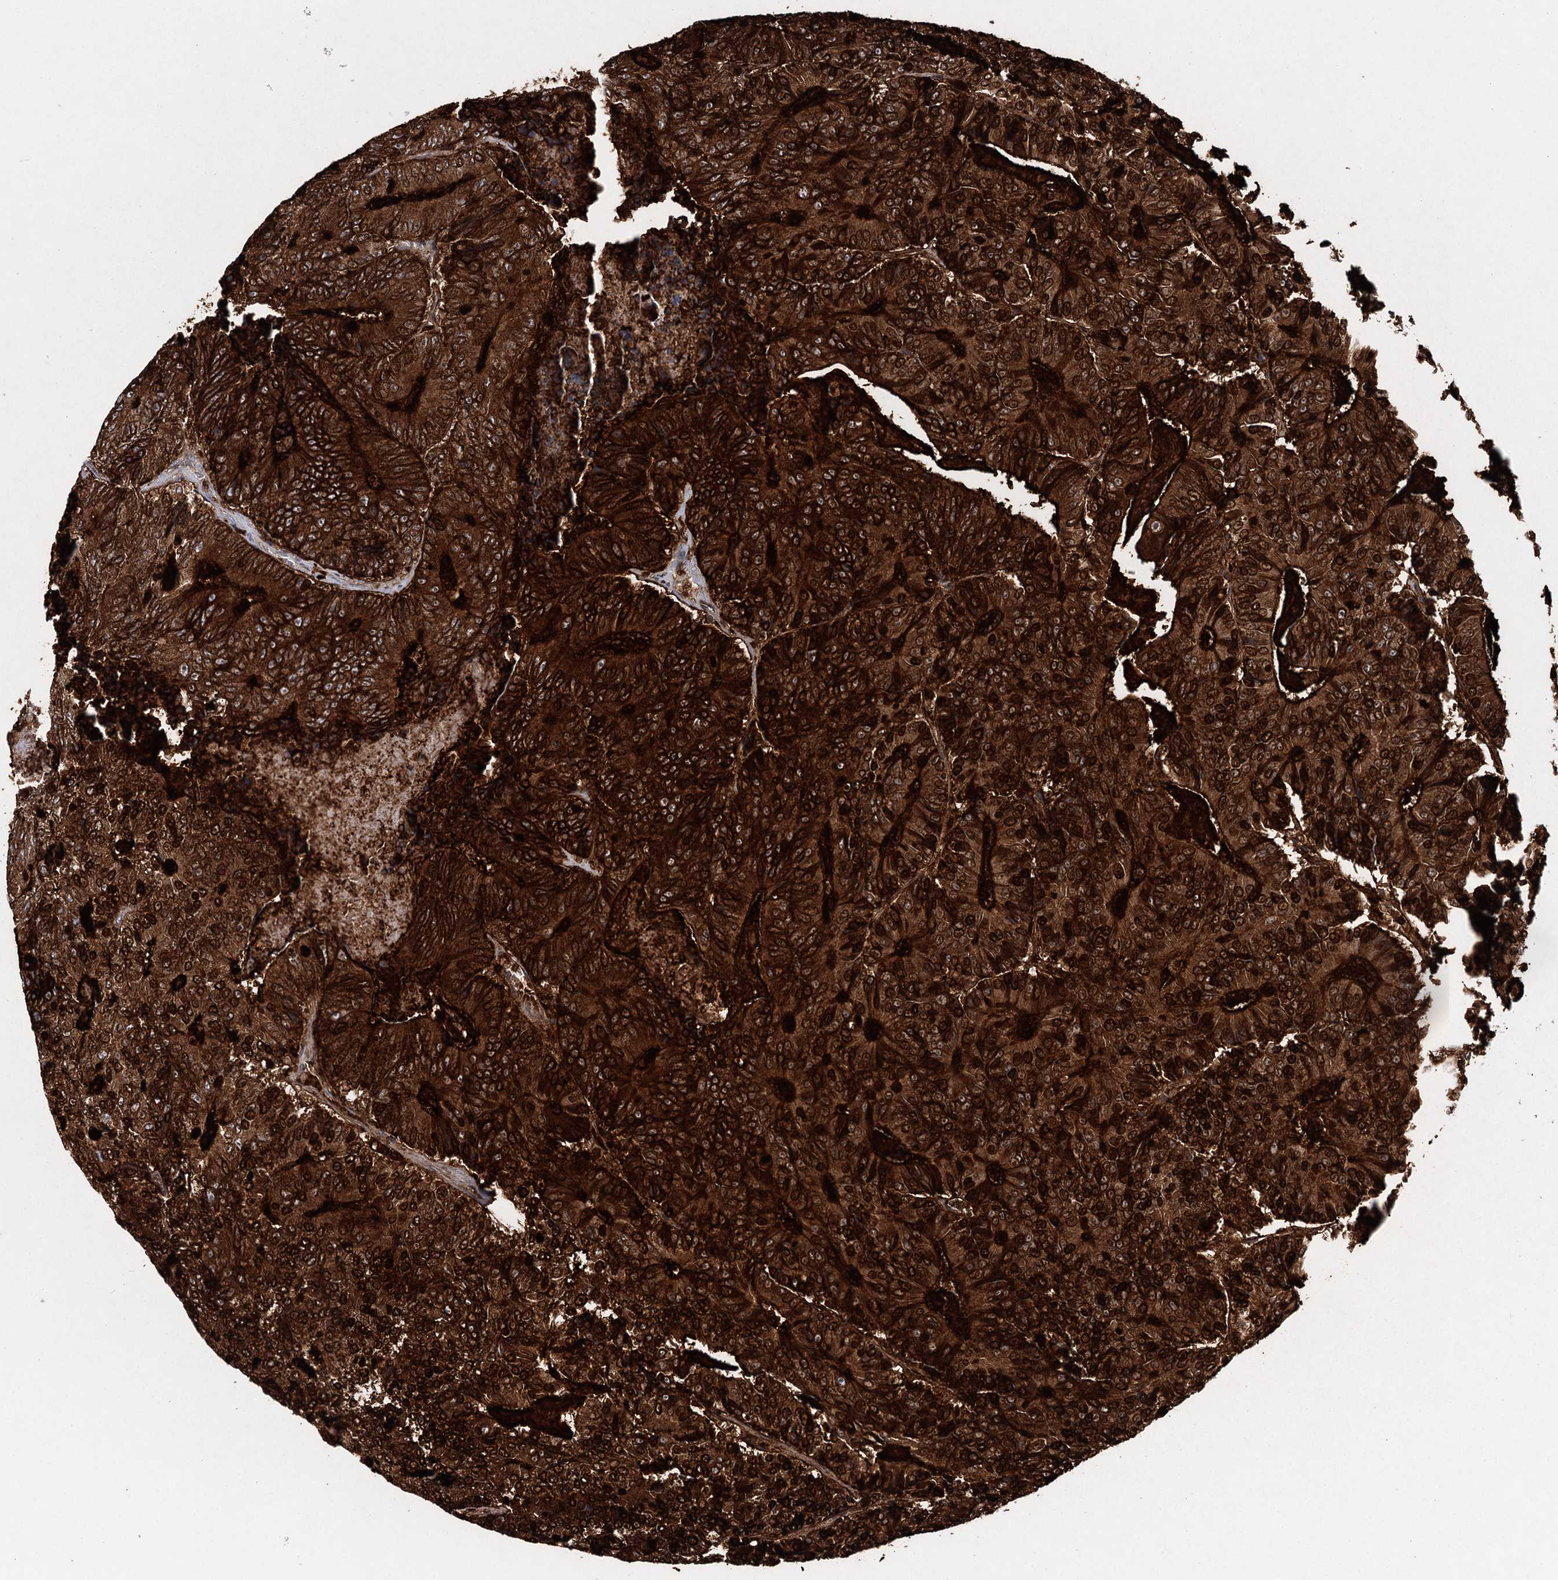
{"staining": {"intensity": "strong", "quantity": ">75%", "location": "cytoplasmic/membranous,nuclear"}, "tissue": "colorectal cancer", "cell_type": "Tumor cells", "image_type": "cancer", "snomed": [{"axis": "morphology", "description": "Adenocarcinoma, NOS"}, {"axis": "topography", "description": "Colon"}], "caption": "Human adenocarcinoma (colorectal) stained with a brown dye exhibits strong cytoplasmic/membranous and nuclear positive staining in about >75% of tumor cells.", "gene": "CEACAM8", "patient": {"sex": "male", "age": 83}}